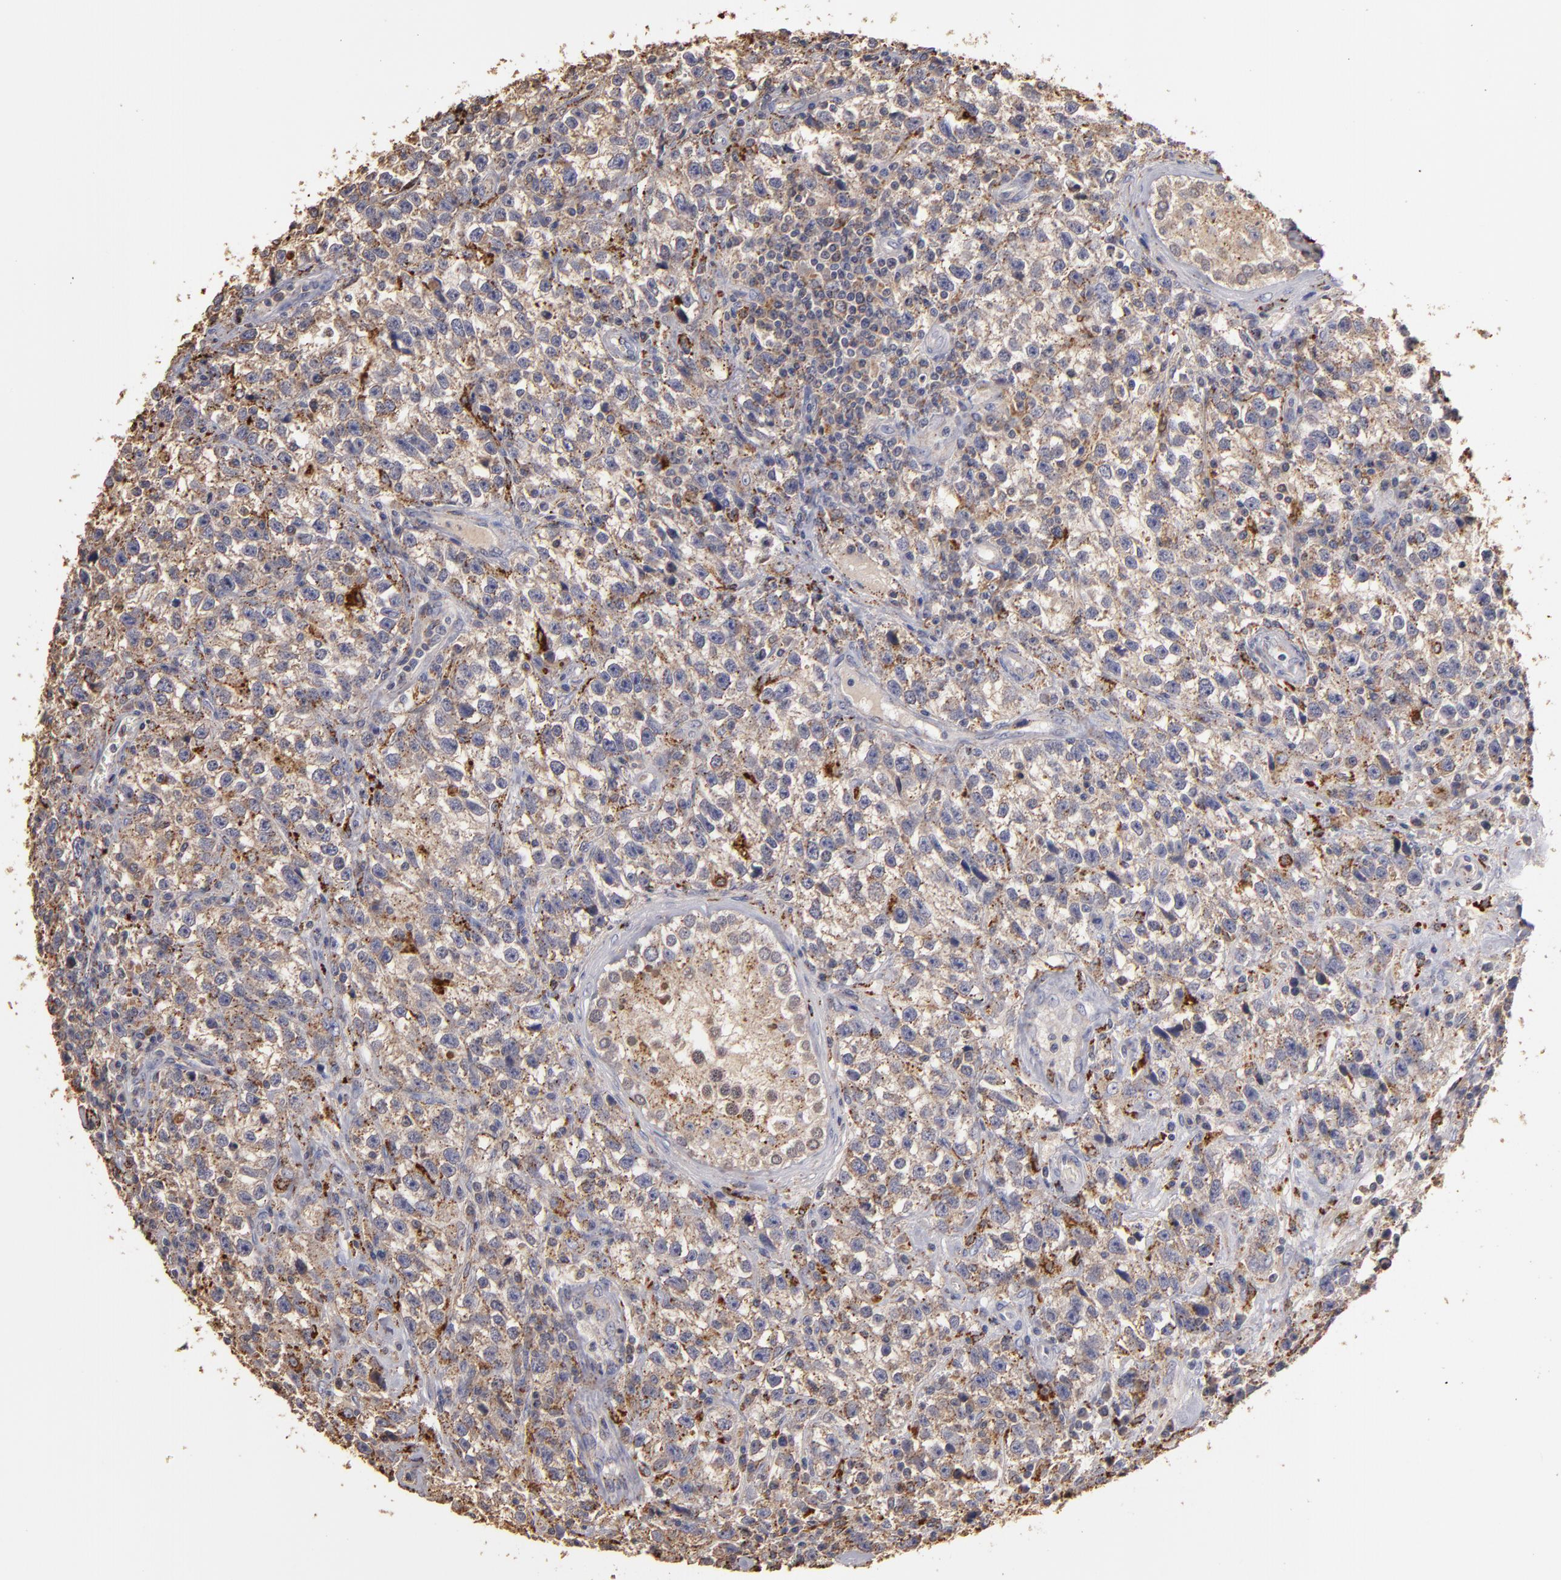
{"staining": {"intensity": "moderate", "quantity": "25%-75%", "location": "cytoplasmic/membranous"}, "tissue": "testis cancer", "cell_type": "Tumor cells", "image_type": "cancer", "snomed": [{"axis": "morphology", "description": "Seminoma, NOS"}, {"axis": "topography", "description": "Testis"}], "caption": "The image reveals a brown stain indicating the presence of a protein in the cytoplasmic/membranous of tumor cells in testis cancer.", "gene": "TRAF1", "patient": {"sex": "male", "age": 38}}